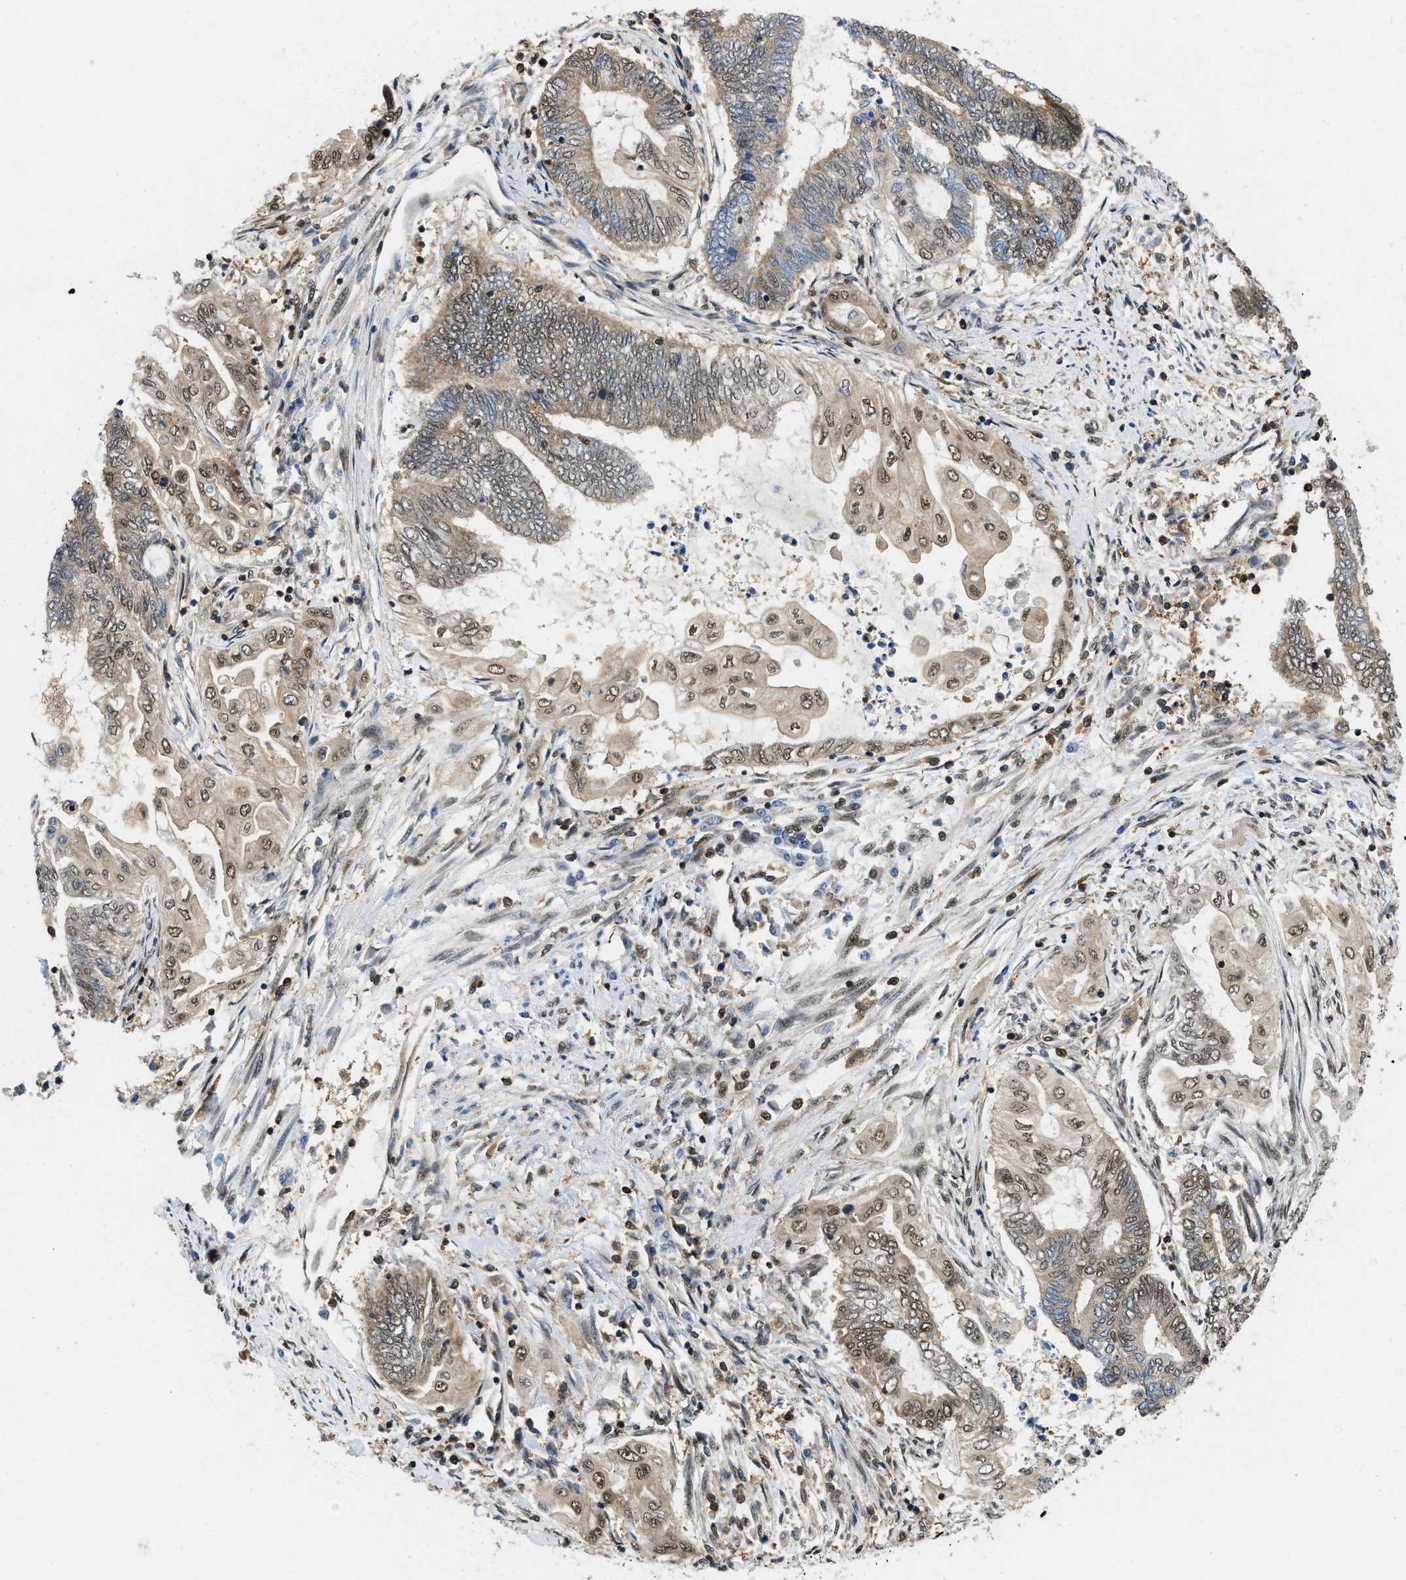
{"staining": {"intensity": "weak", "quantity": "25%-75%", "location": "cytoplasmic/membranous,nuclear"}, "tissue": "endometrial cancer", "cell_type": "Tumor cells", "image_type": "cancer", "snomed": [{"axis": "morphology", "description": "Adenocarcinoma, NOS"}, {"axis": "topography", "description": "Uterus"}, {"axis": "topography", "description": "Endometrium"}], "caption": "Protein expression analysis of human endometrial cancer (adenocarcinoma) reveals weak cytoplasmic/membranous and nuclear staining in approximately 25%-75% of tumor cells.", "gene": "ATF7IP", "patient": {"sex": "female", "age": 70}}